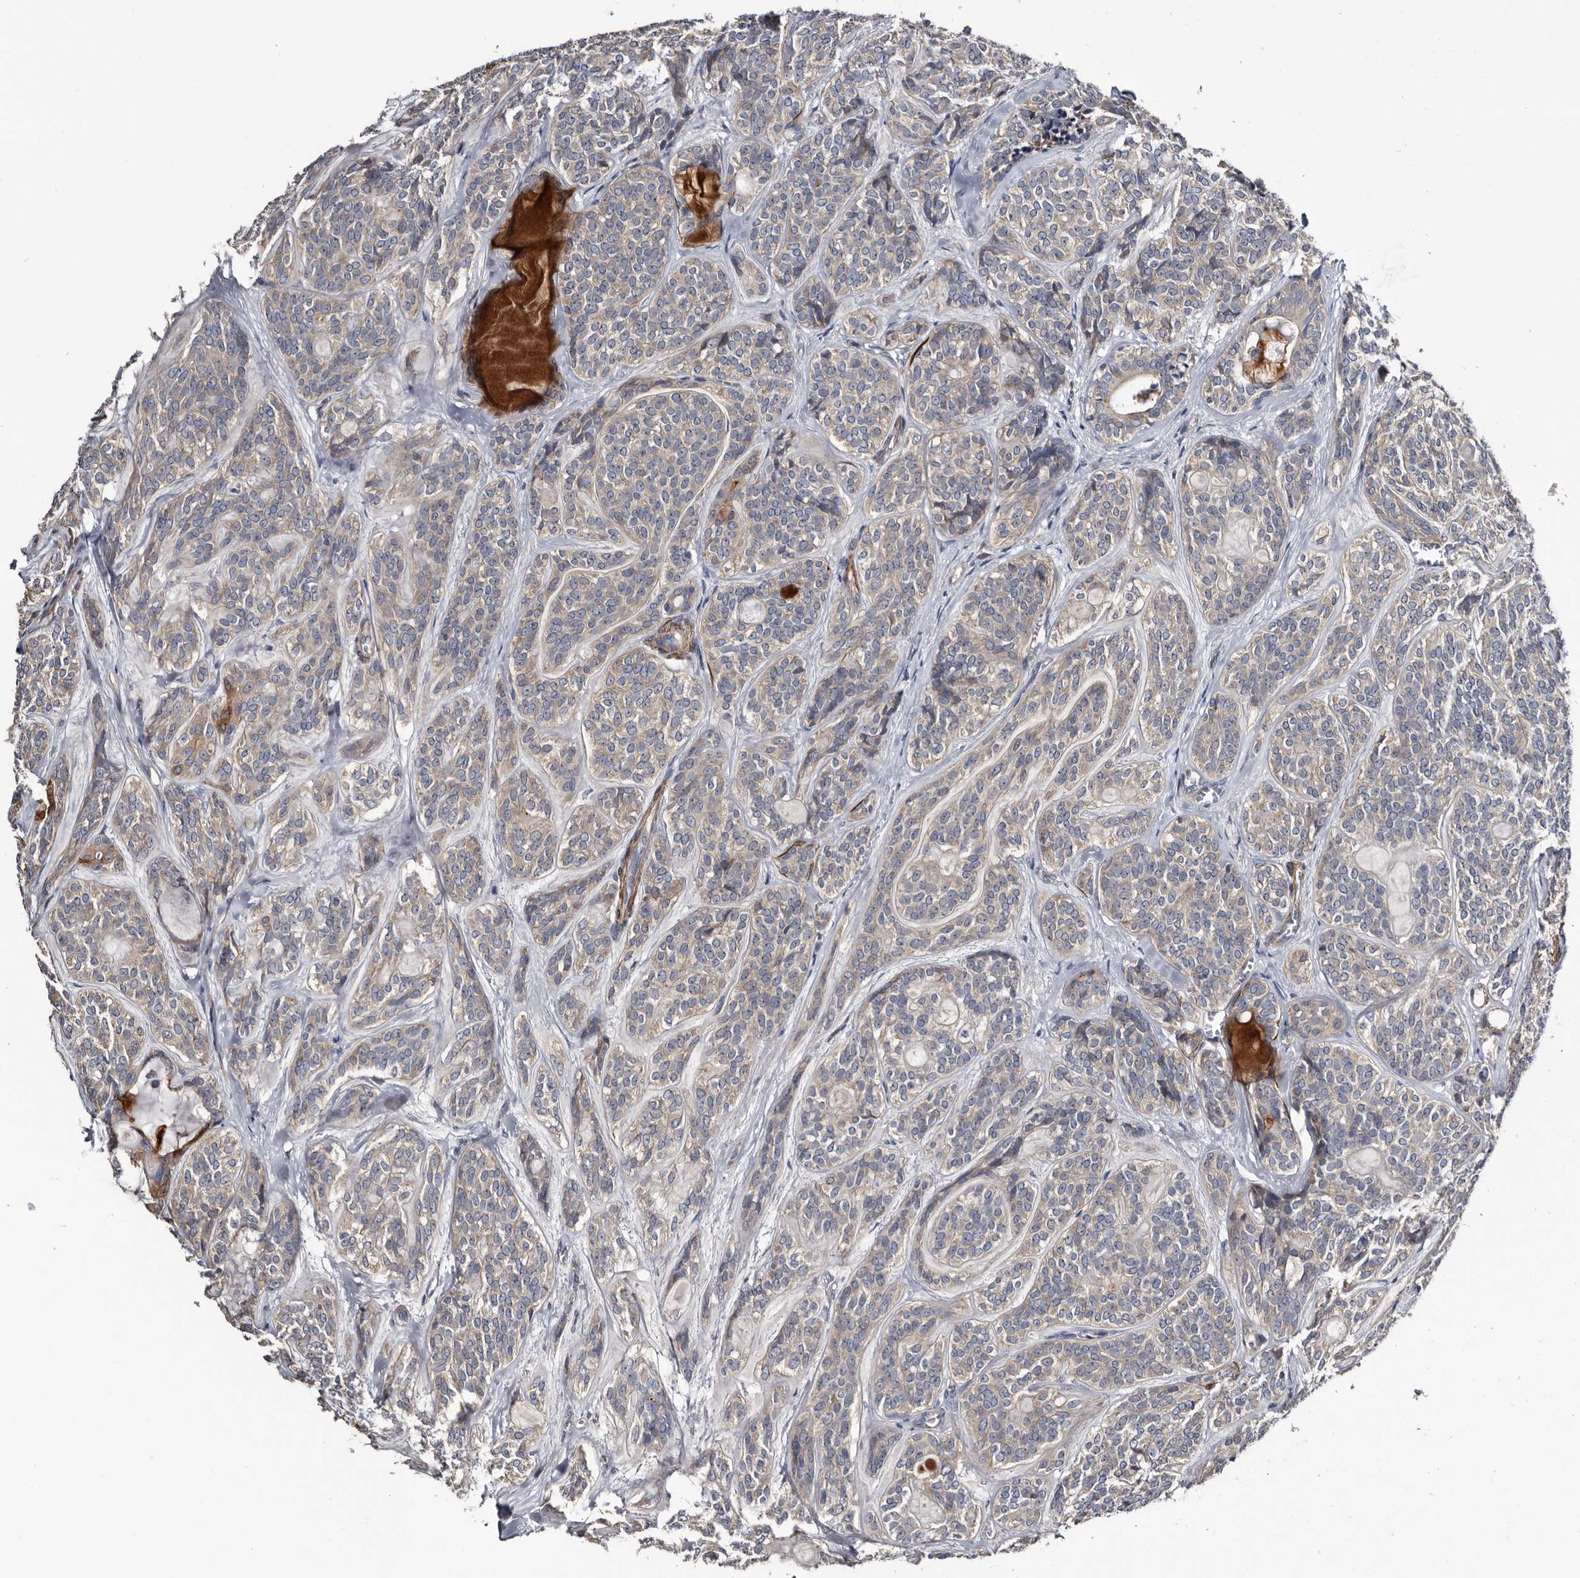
{"staining": {"intensity": "weak", "quantity": "<25%", "location": "cytoplasmic/membranous"}, "tissue": "head and neck cancer", "cell_type": "Tumor cells", "image_type": "cancer", "snomed": [{"axis": "morphology", "description": "Adenocarcinoma, NOS"}, {"axis": "topography", "description": "Head-Neck"}], "caption": "IHC histopathology image of neoplastic tissue: head and neck cancer (adenocarcinoma) stained with DAB (3,3'-diaminobenzidine) displays no significant protein staining in tumor cells. The staining is performed using DAB (3,3'-diaminobenzidine) brown chromogen with nuclei counter-stained in using hematoxylin.", "gene": "IARS1", "patient": {"sex": "male", "age": 66}}